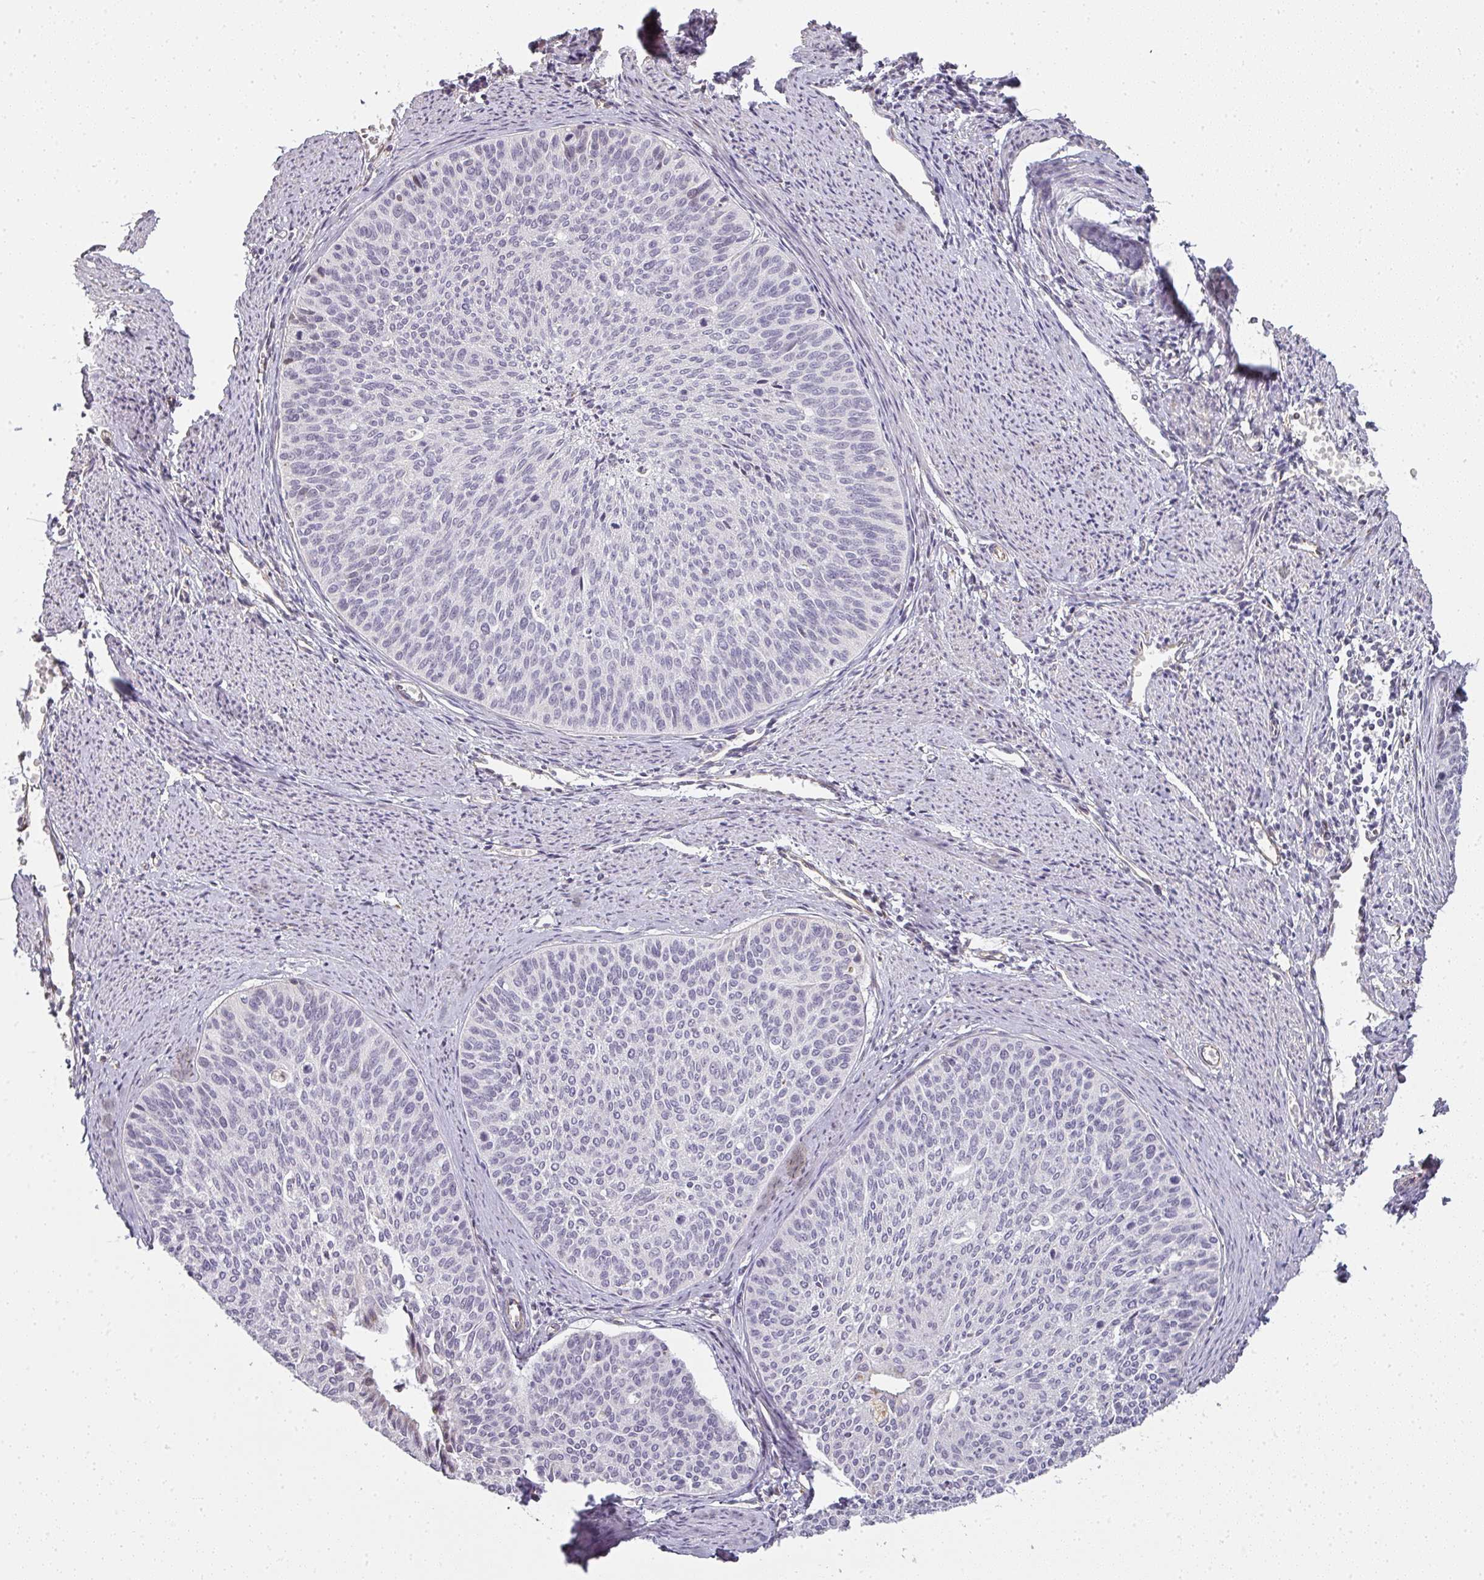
{"staining": {"intensity": "negative", "quantity": "none", "location": "none"}, "tissue": "cervical cancer", "cell_type": "Tumor cells", "image_type": "cancer", "snomed": [{"axis": "morphology", "description": "Squamous cell carcinoma, NOS"}, {"axis": "topography", "description": "Cervix"}], "caption": "The immunohistochemistry (IHC) micrograph has no significant staining in tumor cells of cervical cancer tissue.", "gene": "ATP8B2", "patient": {"sex": "female", "age": 55}}